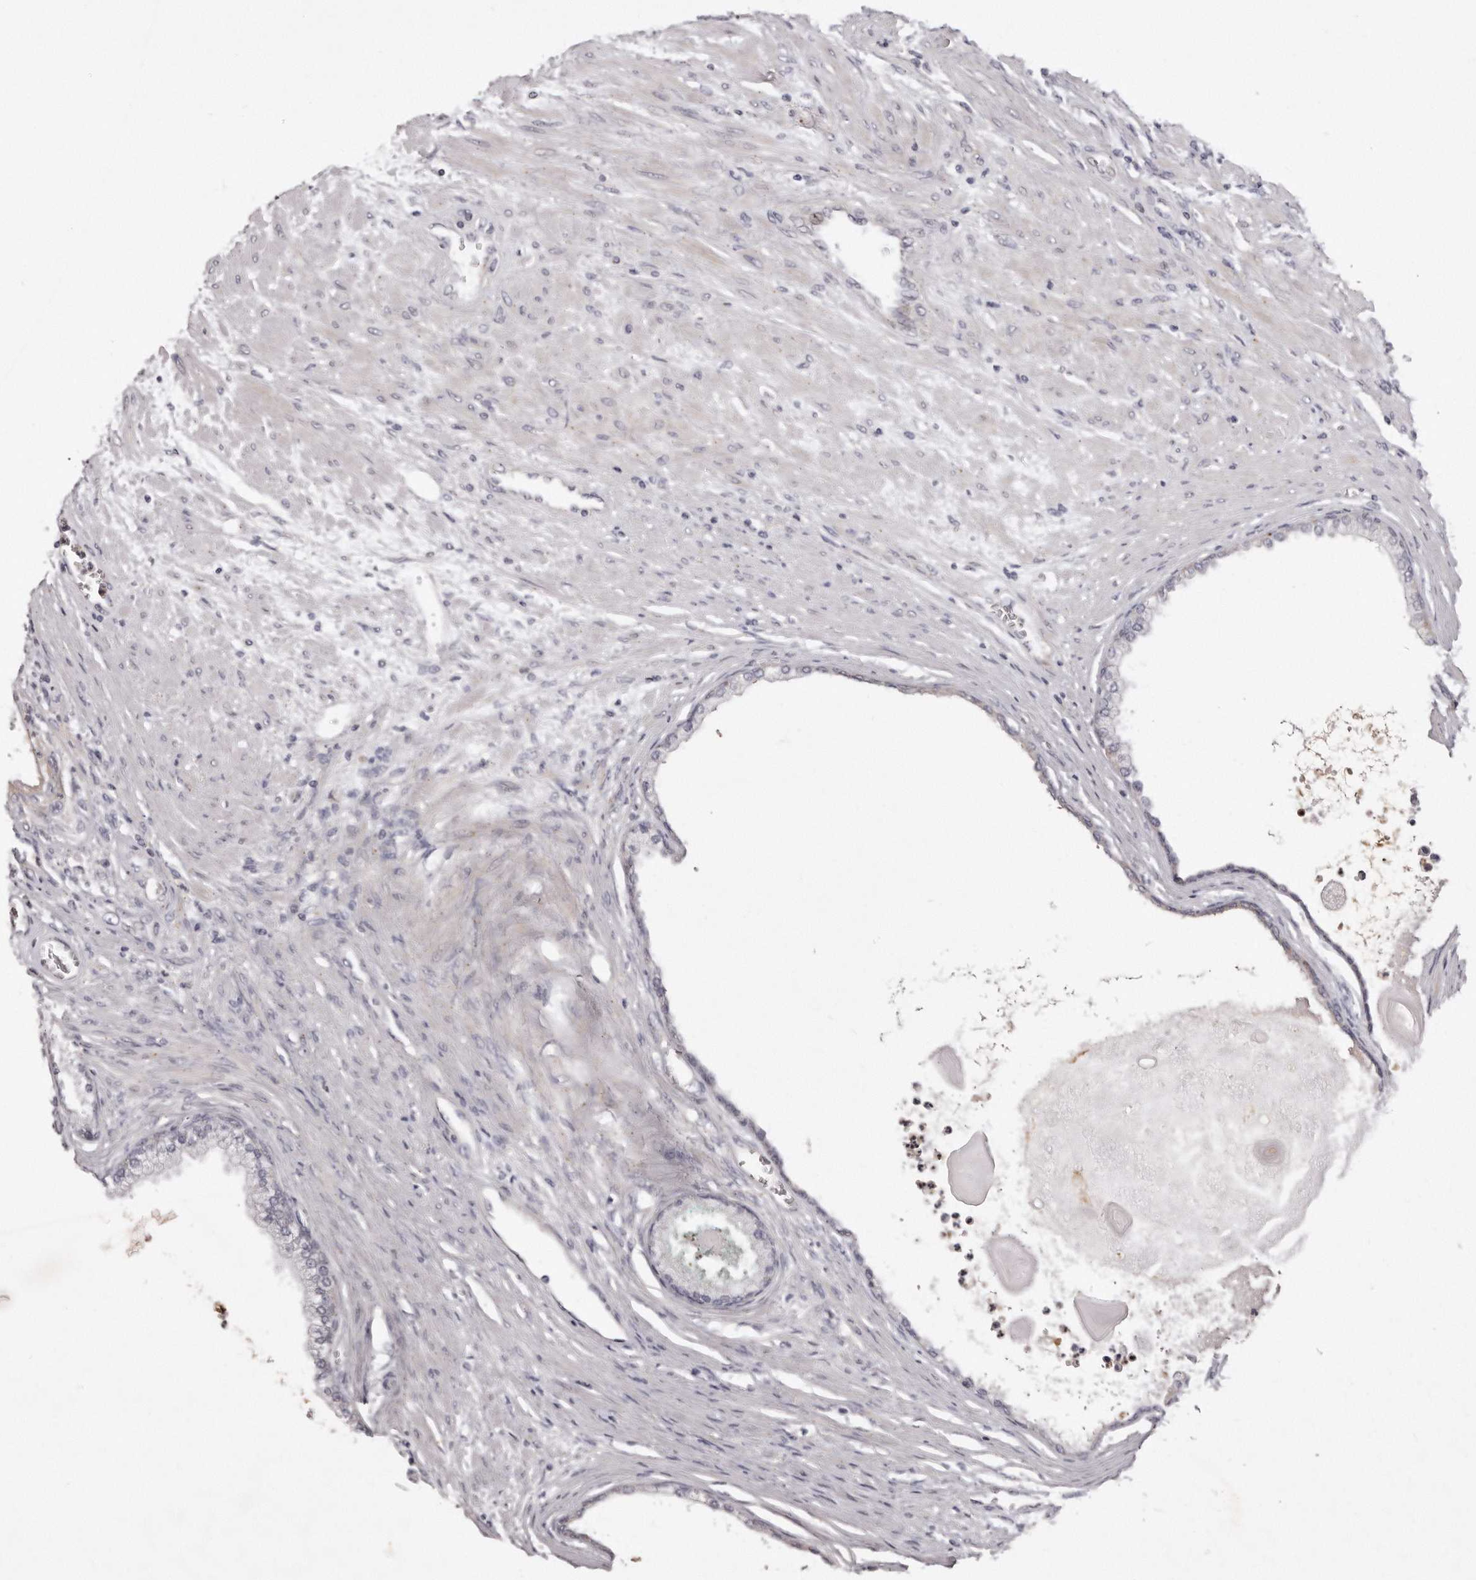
{"staining": {"intensity": "negative", "quantity": "none", "location": "none"}, "tissue": "prostate cancer", "cell_type": "Tumor cells", "image_type": "cancer", "snomed": [{"axis": "morphology", "description": "Normal tissue, NOS"}, {"axis": "morphology", "description": "Adenocarcinoma, Low grade"}, {"axis": "topography", "description": "Prostate"}, {"axis": "topography", "description": "Peripheral nerve tissue"}], "caption": "Tumor cells show no significant protein positivity in low-grade adenocarcinoma (prostate). (Brightfield microscopy of DAB (3,3'-diaminobenzidine) IHC at high magnification).", "gene": "PEG10", "patient": {"sex": "male", "age": 71}}